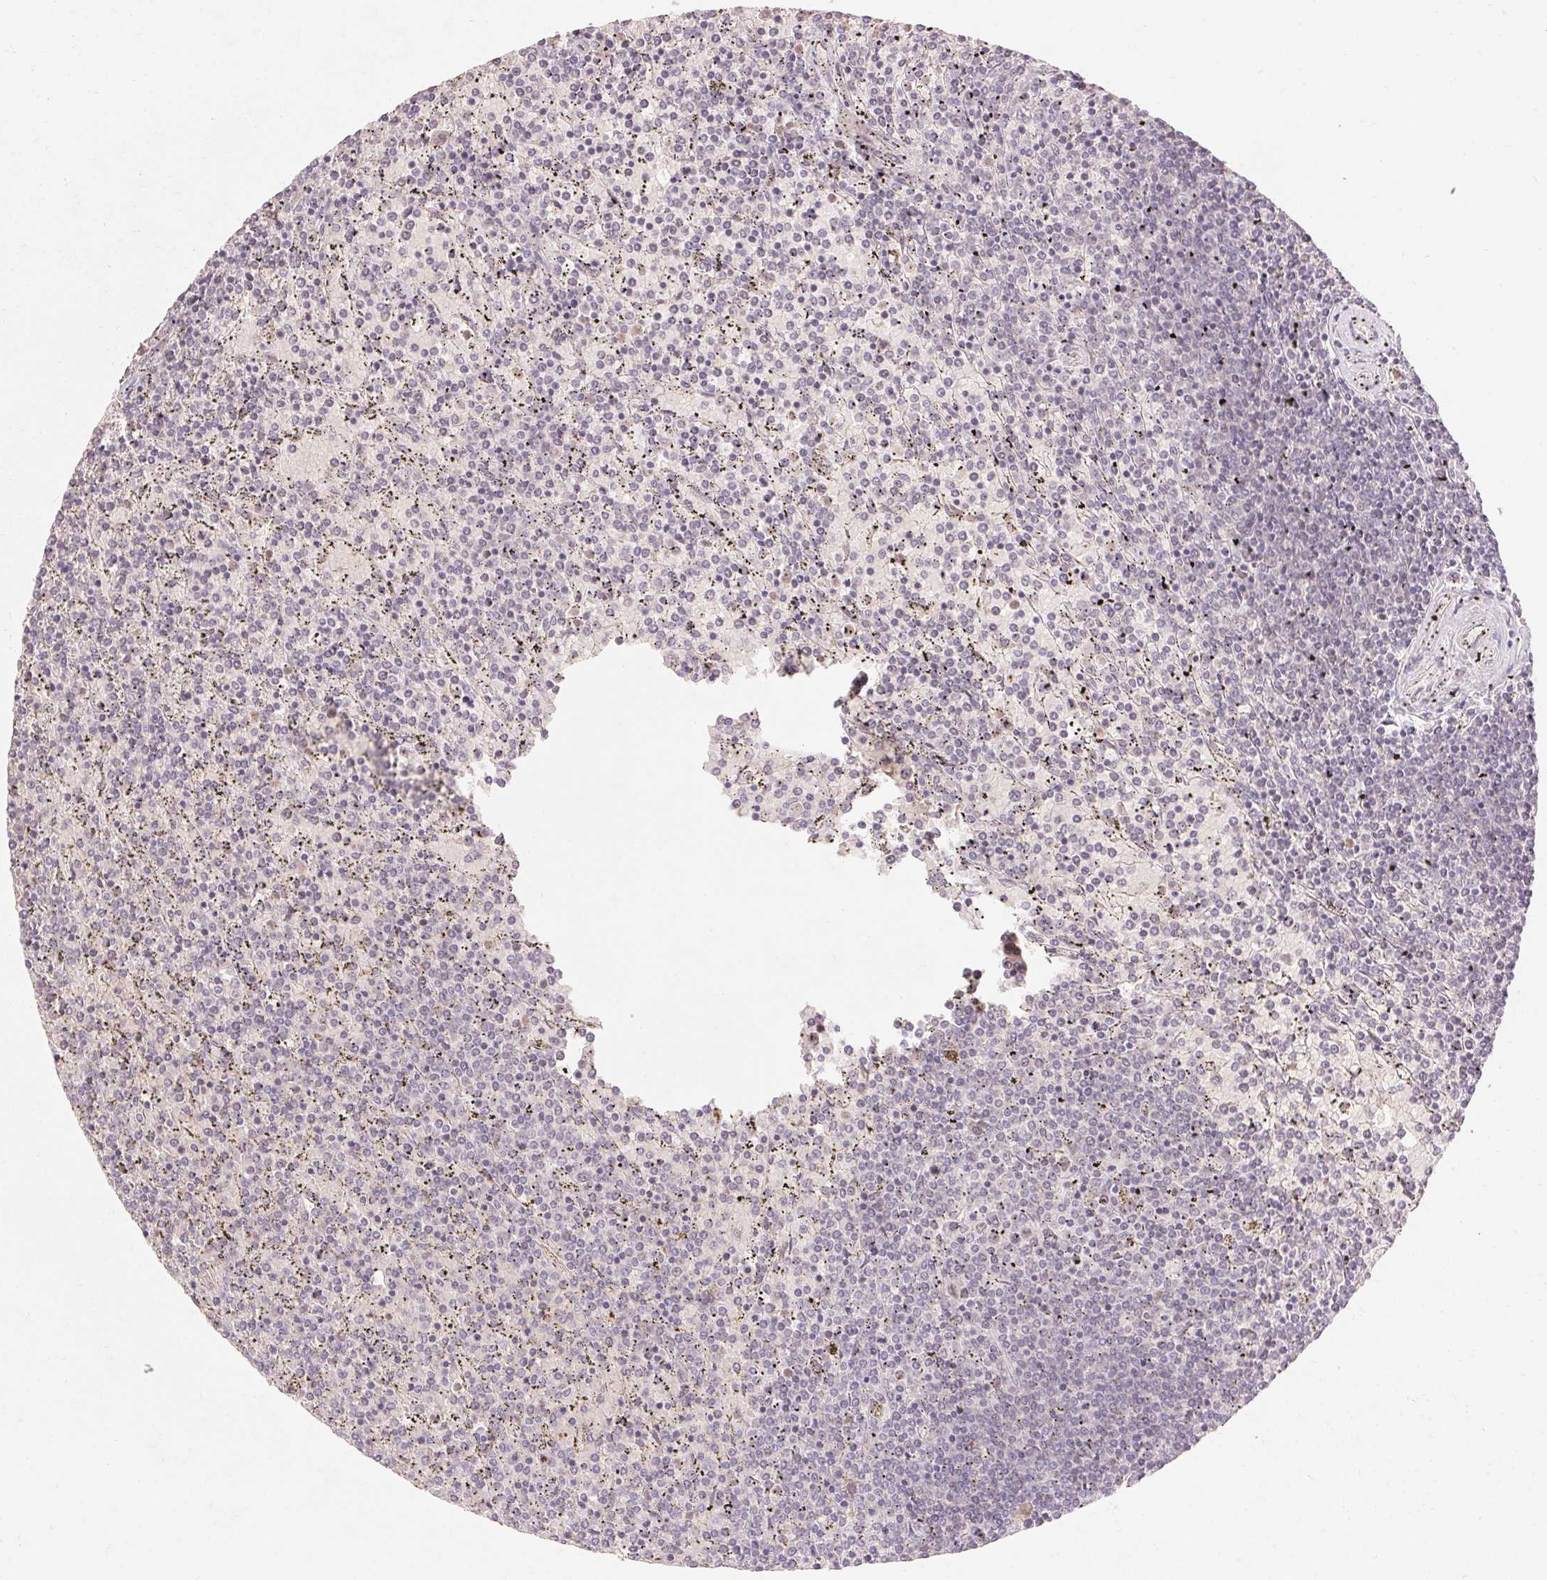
{"staining": {"intensity": "negative", "quantity": "none", "location": "none"}, "tissue": "lymphoma", "cell_type": "Tumor cells", "image_type": "cancer", "snomed": [{"axis": "morphology", "description": "Malignant lymphoma, non-Hodgkin's type, Low grade"}, {"axis": "topography", "description": "Spleen"}], "caption": "Human malignant lymphoma, non-Hodgkin's type (low-grade) stained for a protein using immunohistochemistry (IHC) shows no staining in tumor cells.", "gene": "SKP2", "patient": {"sex": "female", "age": 77}}